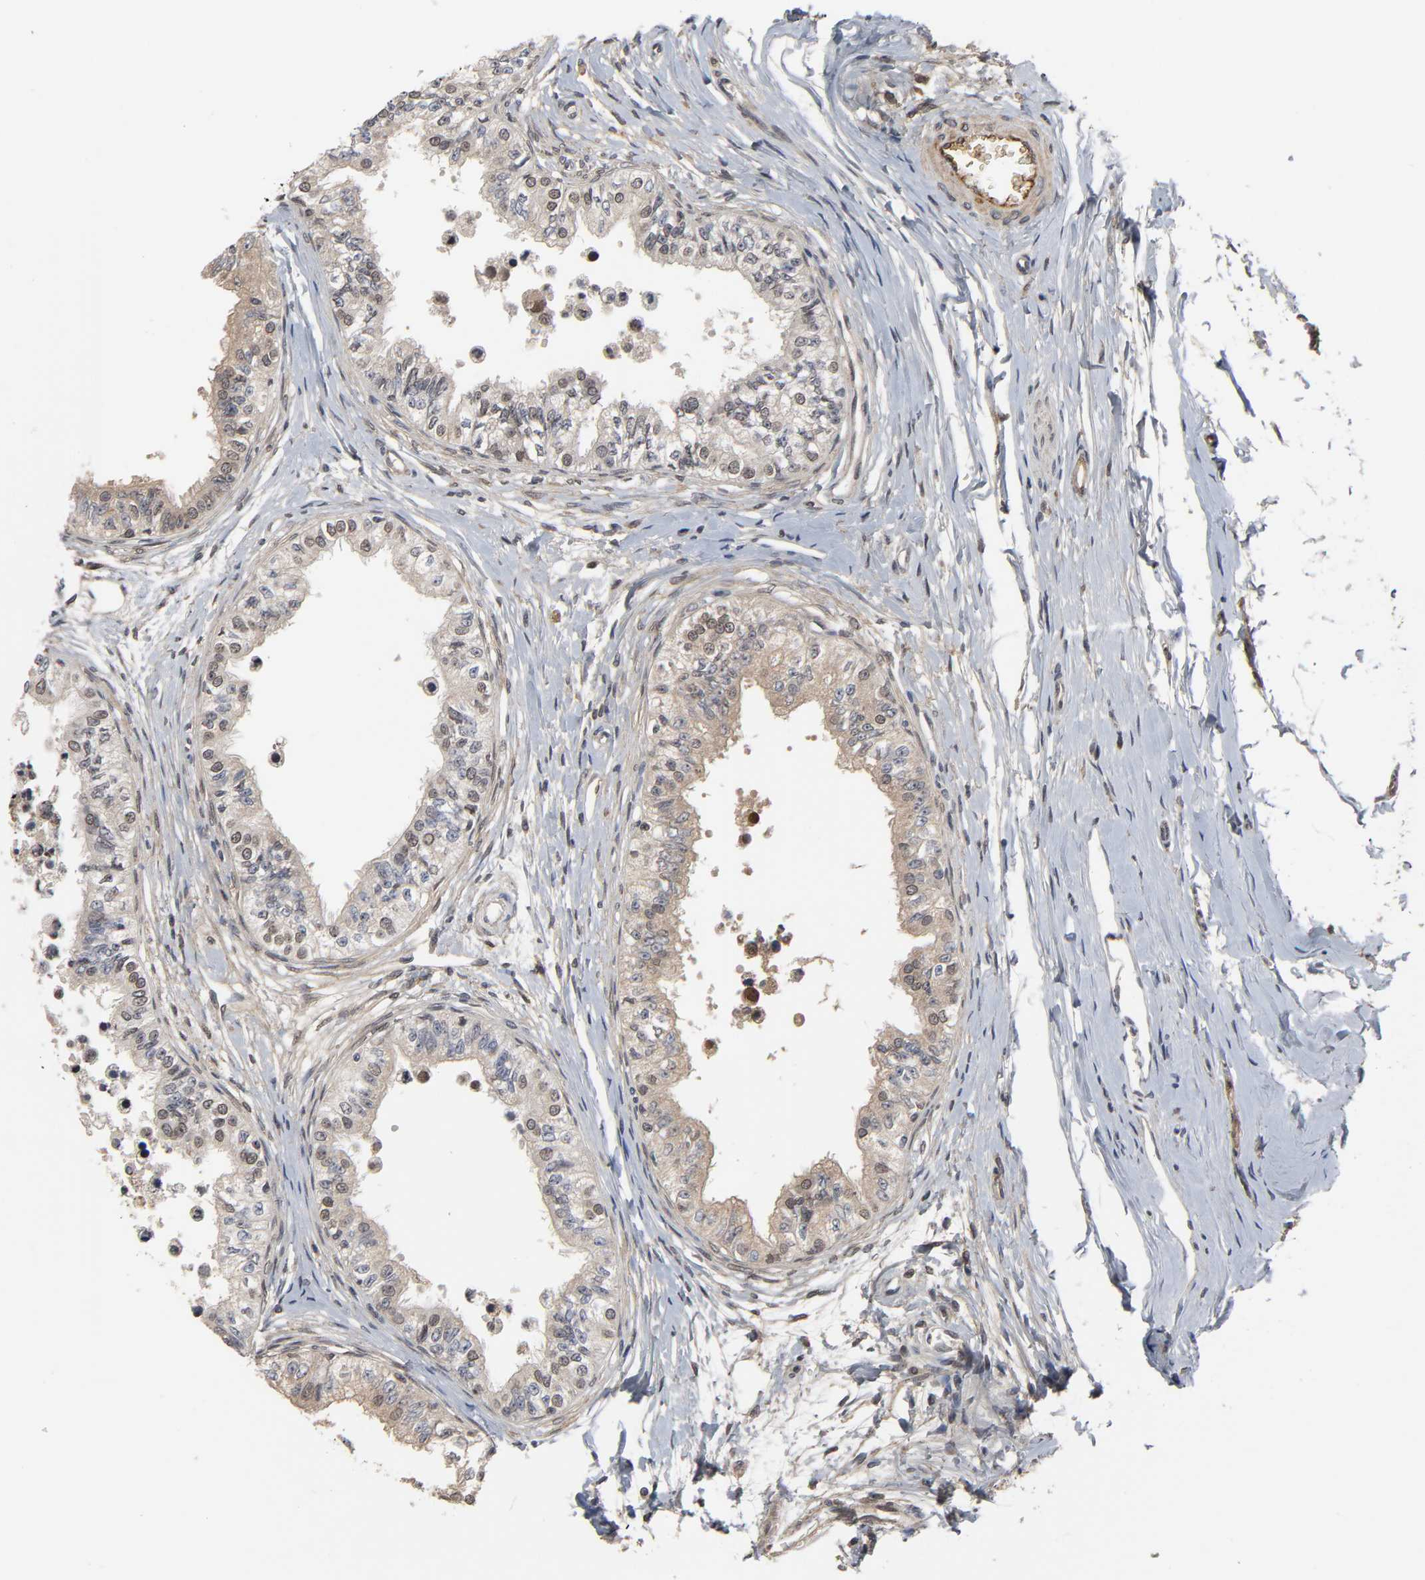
{"staining": {"intensity": "moderate", "quantity": ">75%", "location": "cytoplasmic/membranous,nuclear"}, "tissue": "epididymis", "cell_type": "Glandular cells", "image_type": "normal", "snomed": [{"axis": "morphology", "description": "Normal tissue, NOS"}, {"axis": "morphology", "description": "Adenocarcinoma, metastatic, NOS"}, {"axis": "topography", "description": "Testis"}, {"axis": "topography", "description": "Epididymis"}], "caption": "This micrograph shows immunohistochemistry staining of normal human epididymis, with medium moderate cytoplasmic/membranous,nuclear staining in about >75% of glandular cells.", "gene": "CPN2", "patient": {"sex": "male", "age": 26}}